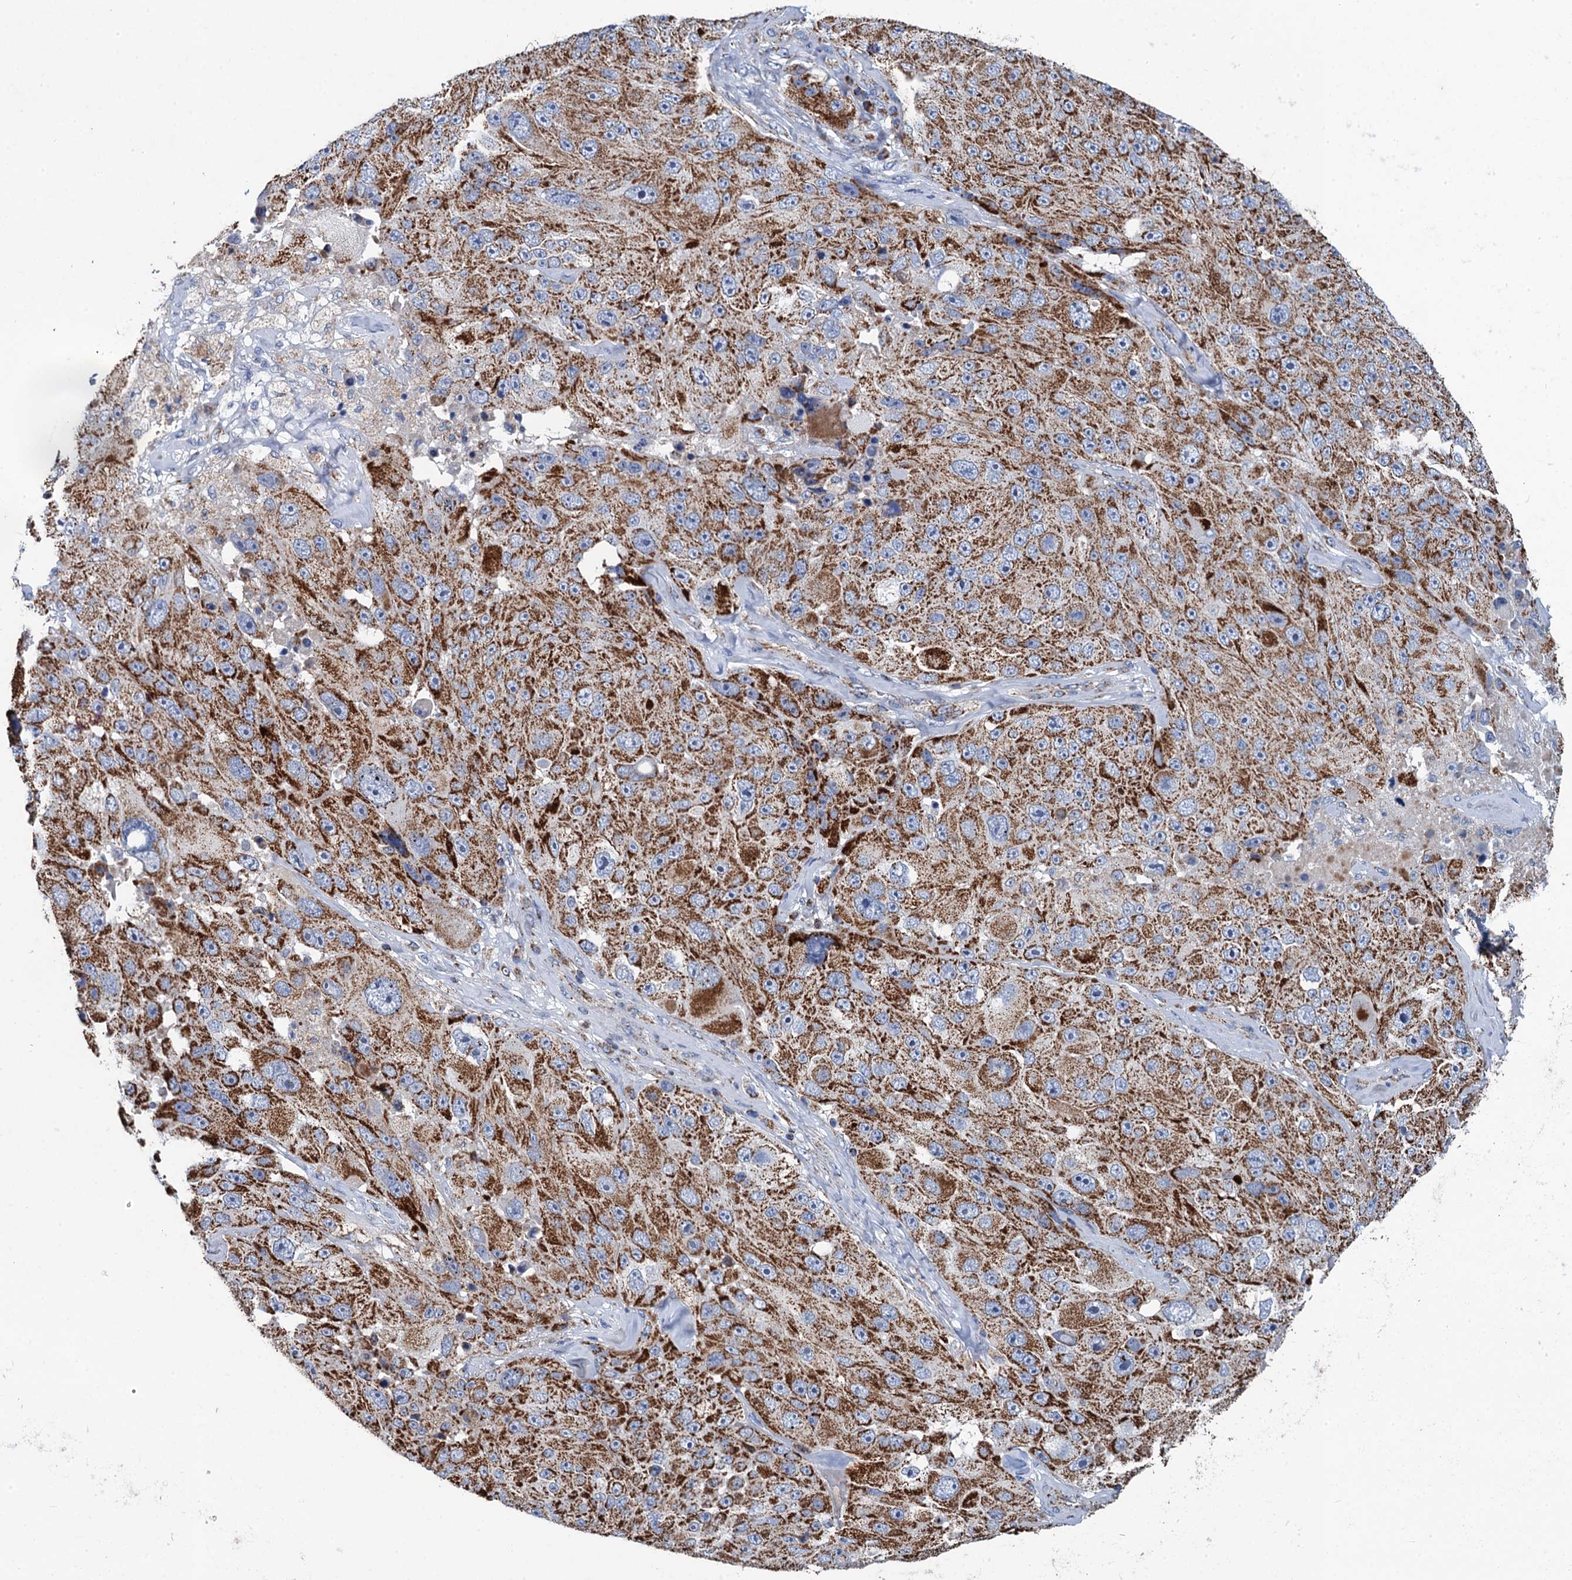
{"staining": {"intensity": "moderate", "quantity": ">75%", "location": "cytoplasmic/membranous"}, "tissue": "melanoma", "cell_type": "Tumor cells", "image_type": "cancer", "snomed": [{"axis": "morphology", "description": "Malignant melanoma, Metastatic site"}, {"axis": "topography", "description": "Lymph node"}], "caption": "Immunohistochemical staining of melanoma displays medium levels of moderate cytoplasmic/membranous expression in approximately >75% of tumor cells.", "gene": "IVD", "patient": {"sex": "male", "age": 62}}